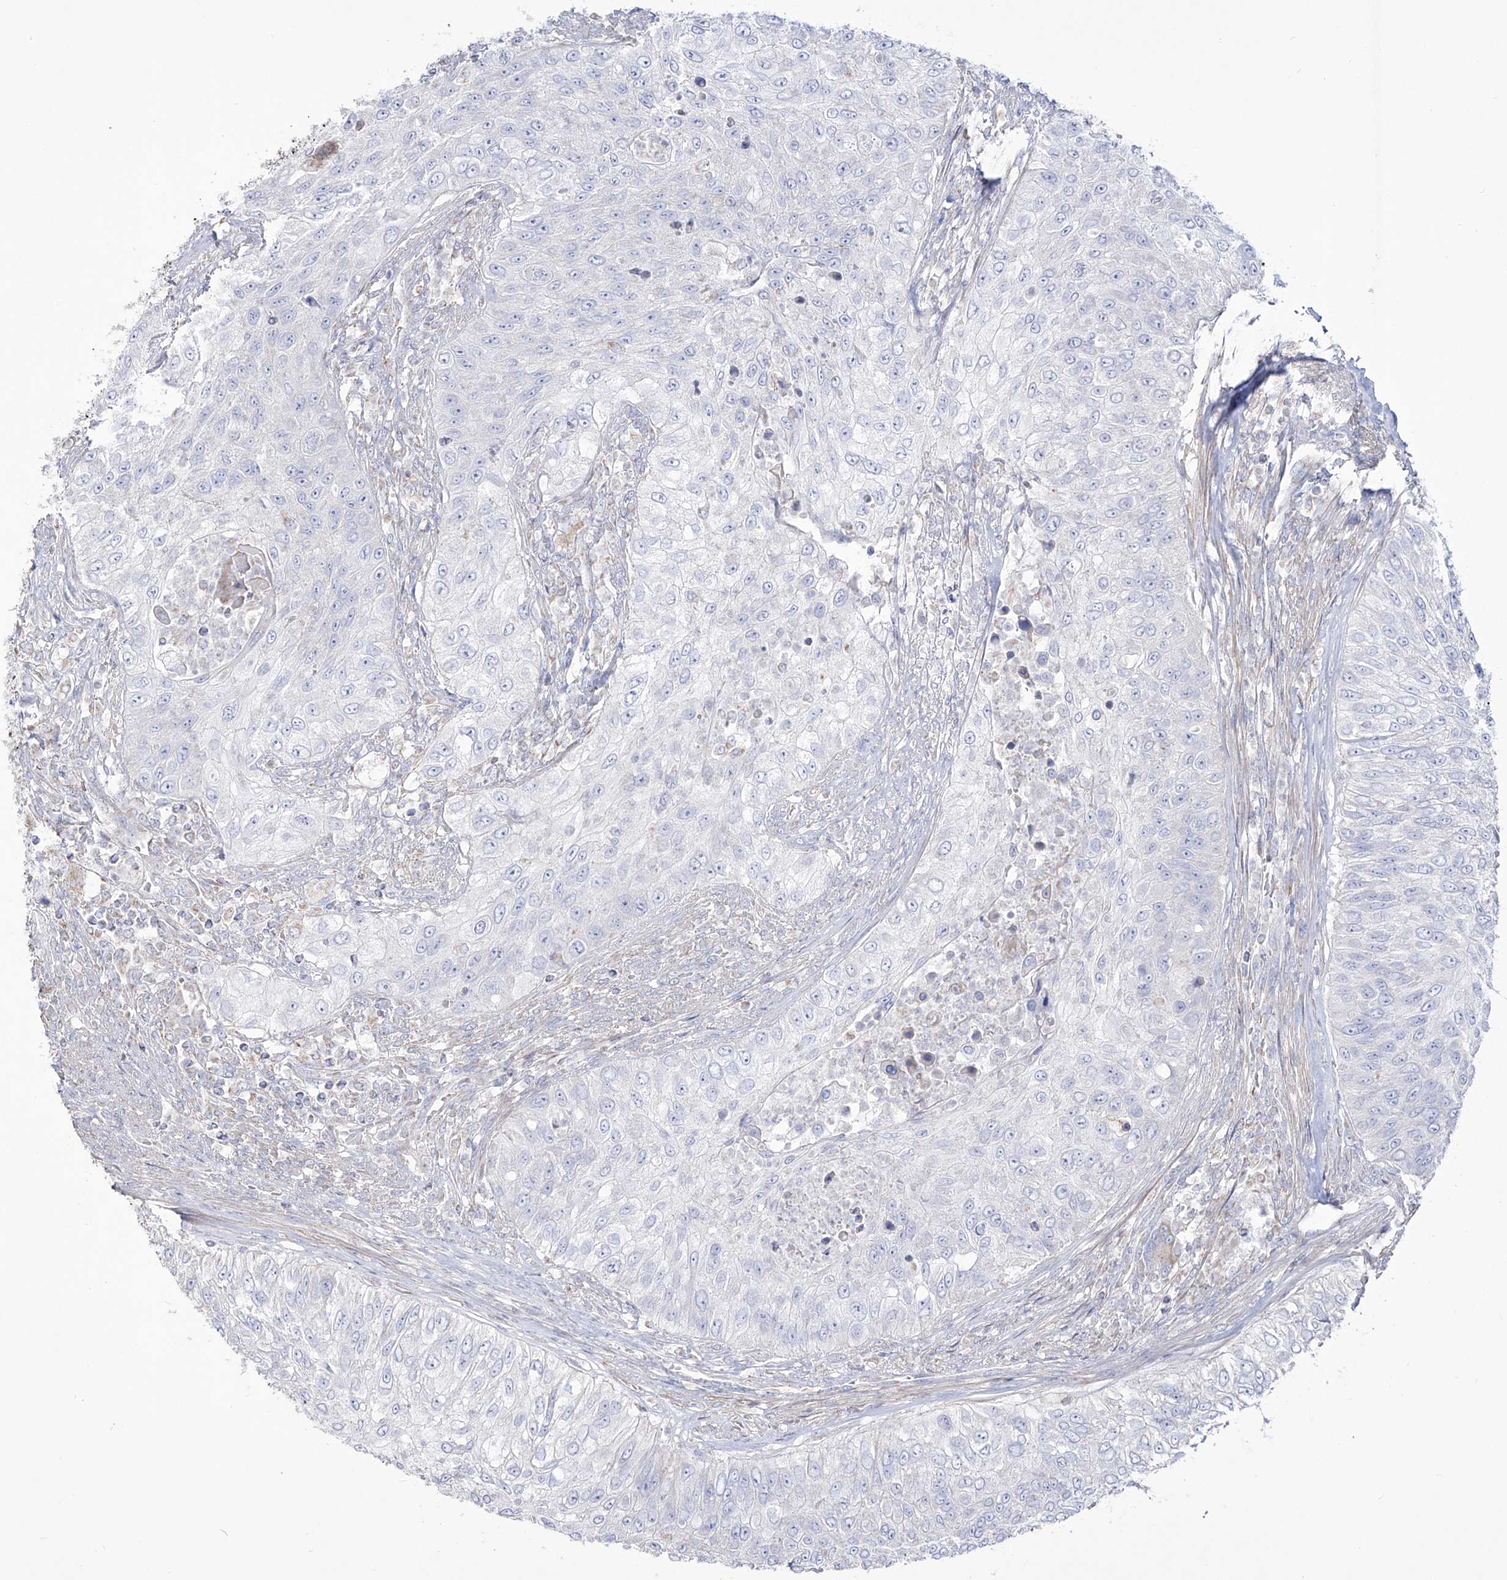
{"staining": {"intensity": "negative", "quantity": "none", "location": "none"}, "tissue": "urothelial cancer", "cell_type": "Tumor cells", "image_type": "cancer", "snomed": [{"axis": "morphology", "description": "Urothelial carcinoma, High grade"}, {"axis": "topography", "description": "Urinary bladder"}], "caption": "Image shows no significant protein expression in tumor cells of high-grade urothelial carcinoma.", "gene": "RCHY1", "patient": {"sex": "female", "age": 60}}